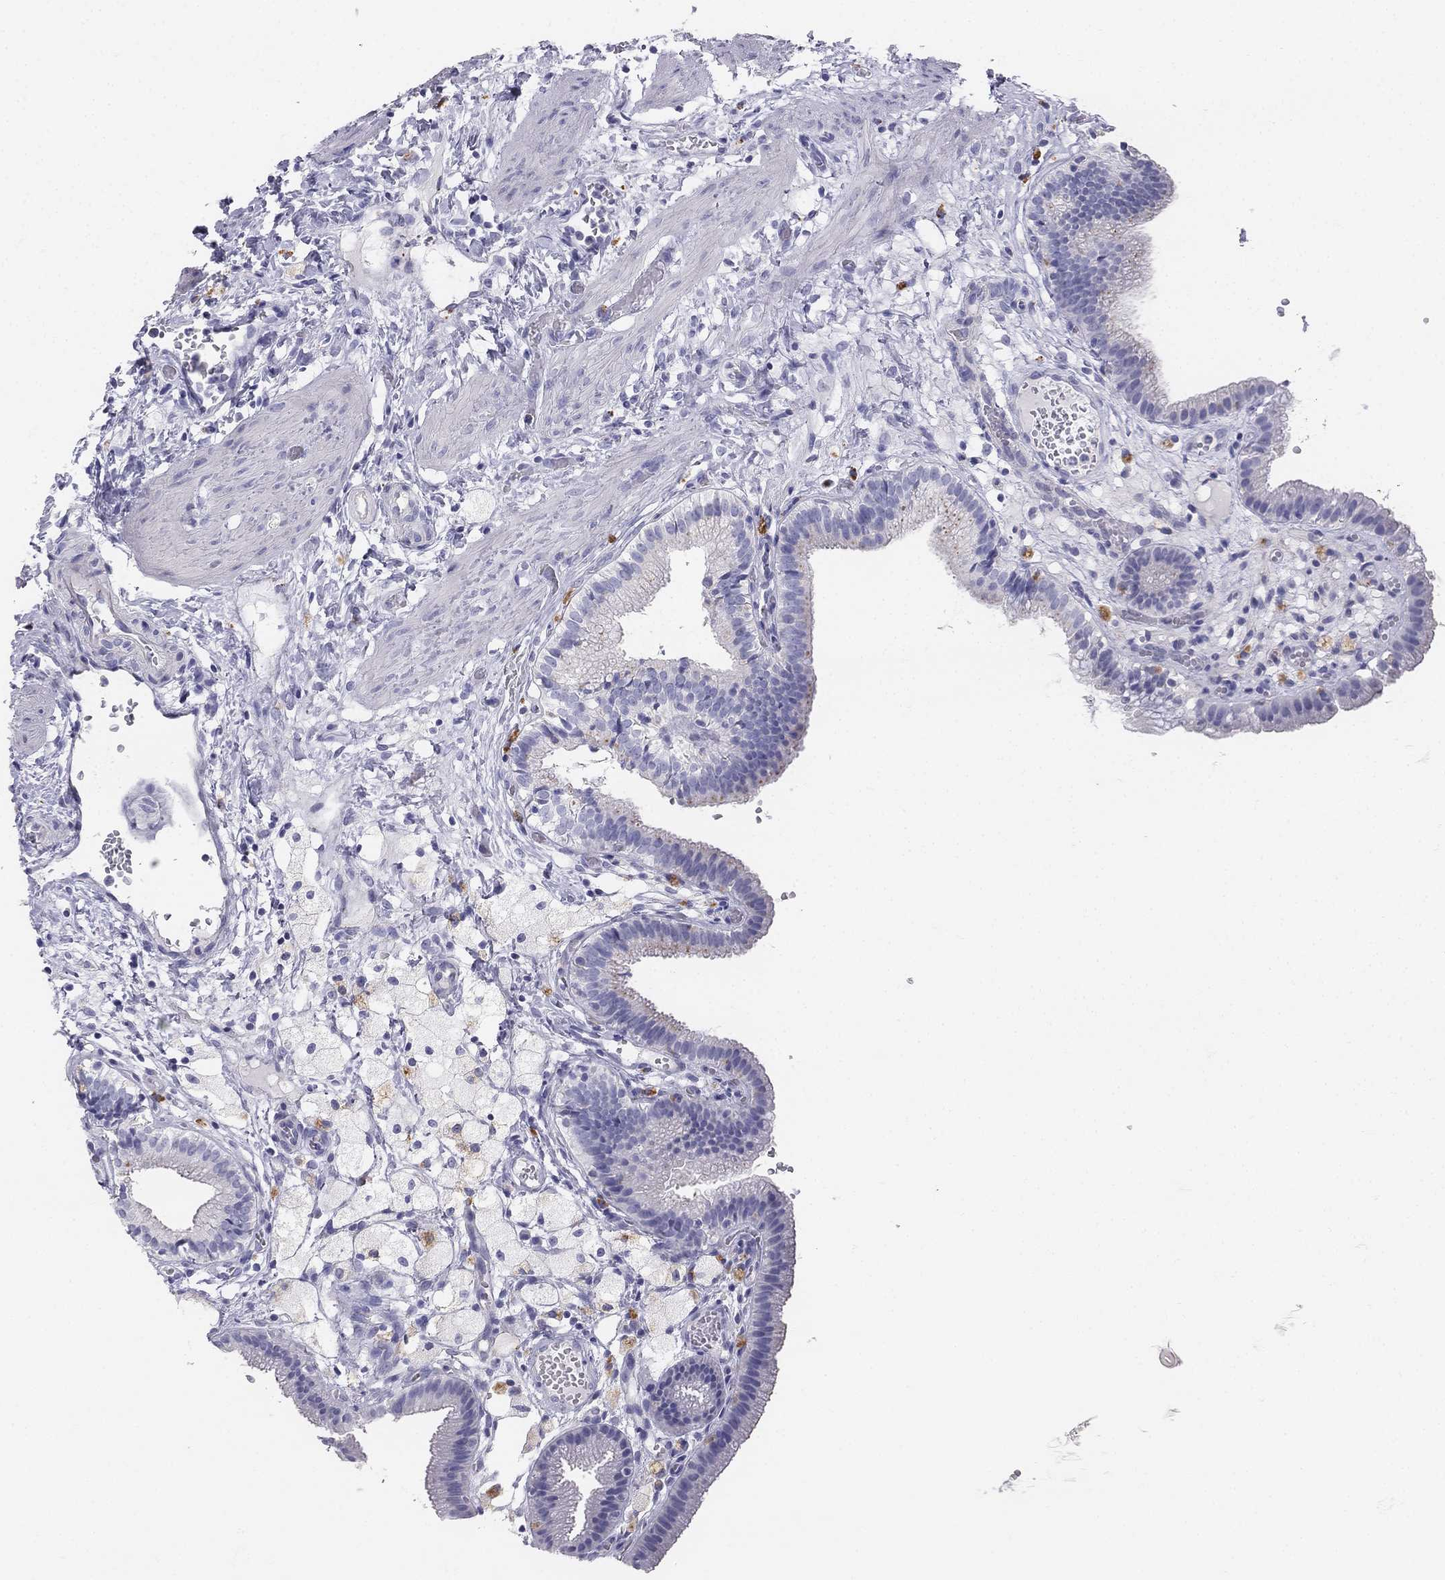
{"staining": {"intensity": "negative", "quantity": "none", "location": "none"}, "tissue": "gallbladder", "cell_type": "Glandular cells", "image_type": "normal", "snomed": [{"axis": "morphology", "description": "Normal tissue, NOS"}, {"axis": "topography", "description": "Gallbladder"}], "caption": "IHC micrograph of benign human gallbladder stained for a protein (brown), which demonstrates no positivity in glandular cells. (DAB (3,3'-diaminobenzidine) immunohistochemistry (IHC) visualized using brightfield microscopy, high magnification).", "gene": "ALOXE3", "patient": {"sex": "female", "age": 24}}